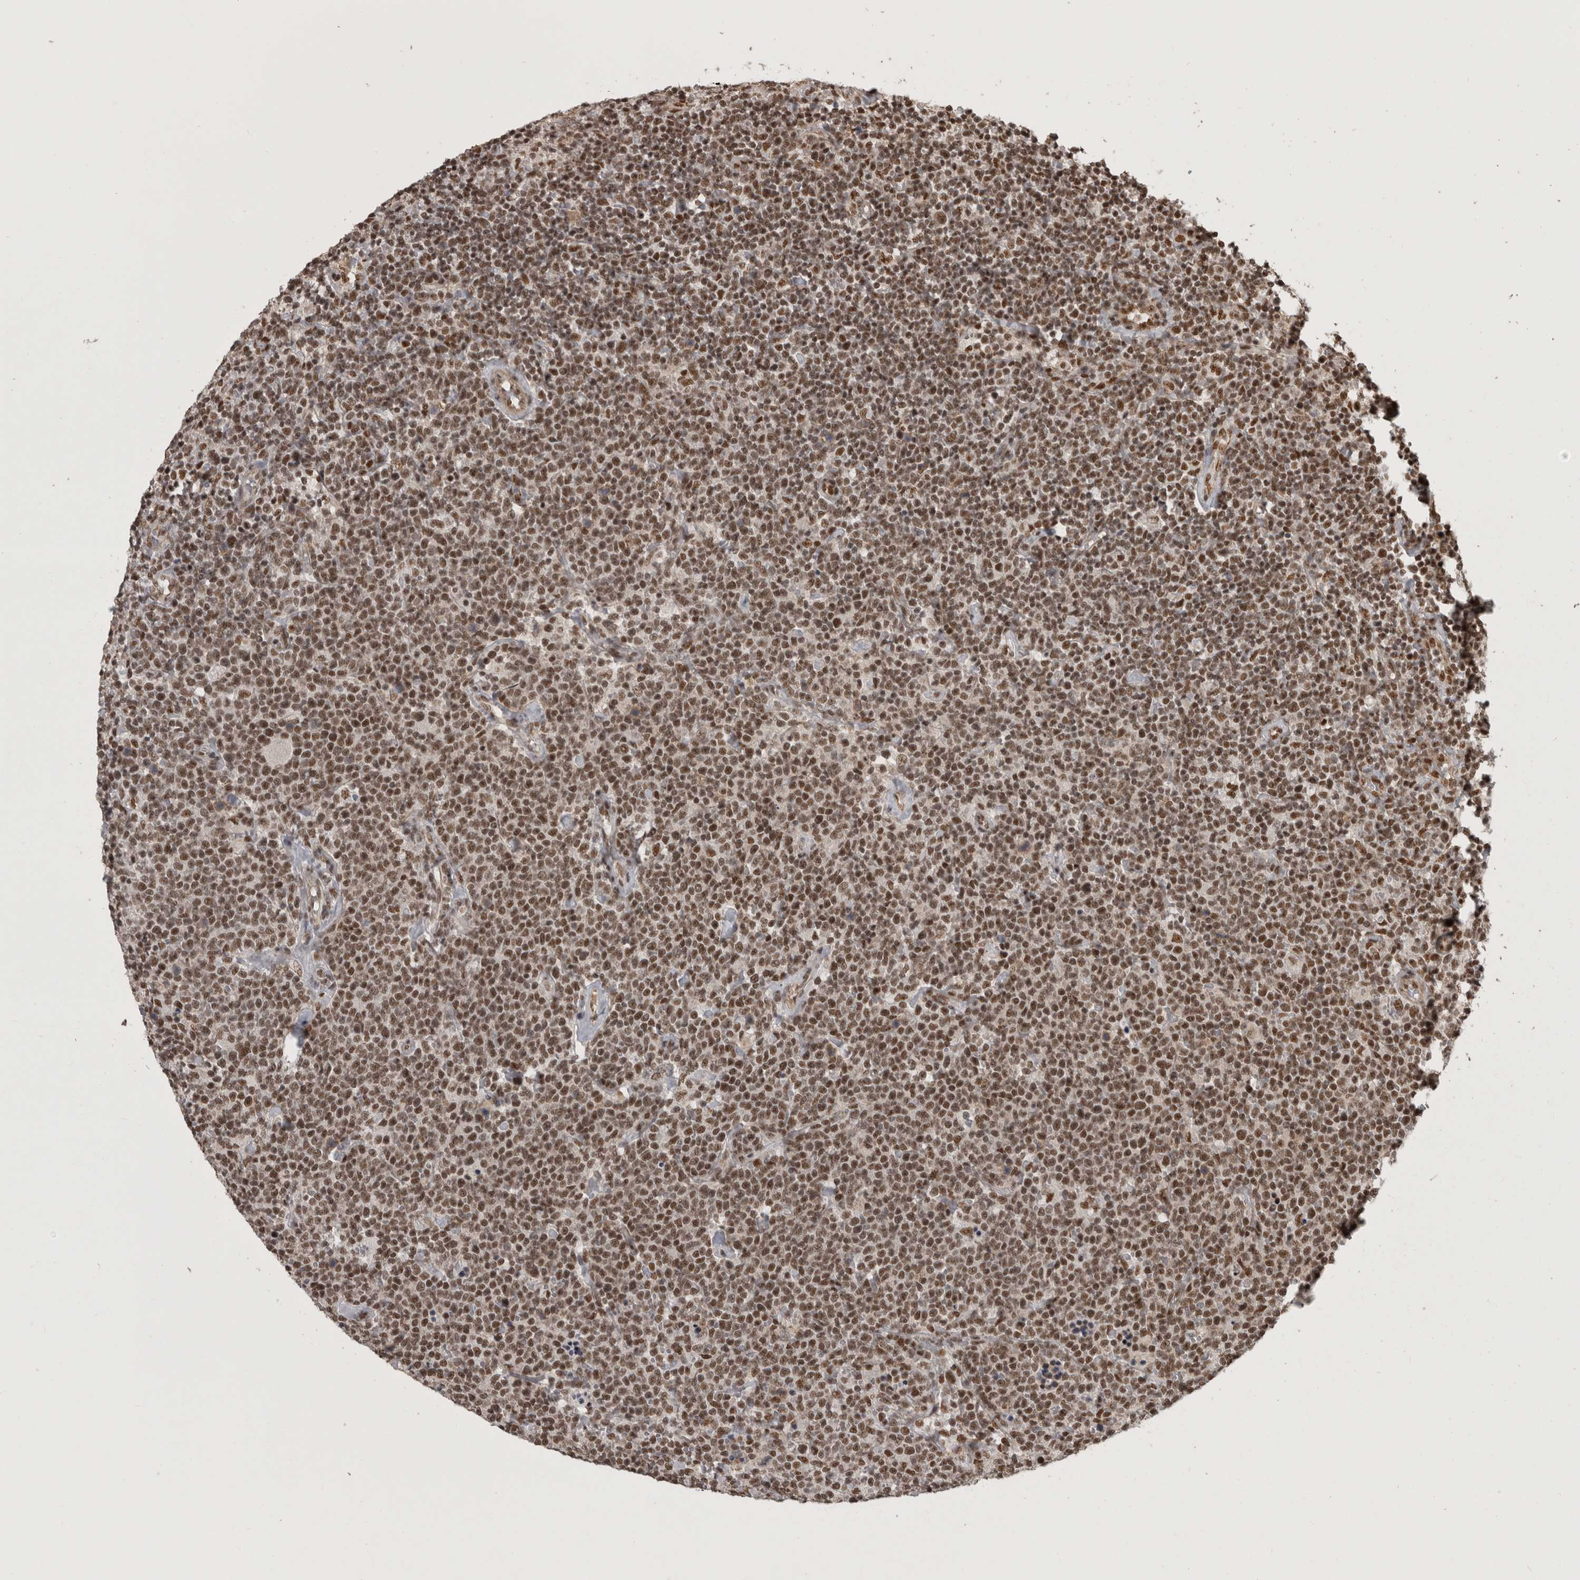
{"staining": {"intensity": "strong", "quantity": ">75%", "location": "nuclear"}, "tissue": "lymphoma", "cell_type": "Tumor cells", "image_type": "cancer", "snomed": [{"axis": "morphology", "description": "Malignant lymphoma, non-Hodgkin's type, High grade"}, {"axis": "topography", "description": "Lymph node"}], "caption": "The immunohistochemical stain shows strong nuclear positivity in tumor cells of lymphoma tissue.", "gene": "CBLL1", "patient": {"sex": "male", "age": 61}}